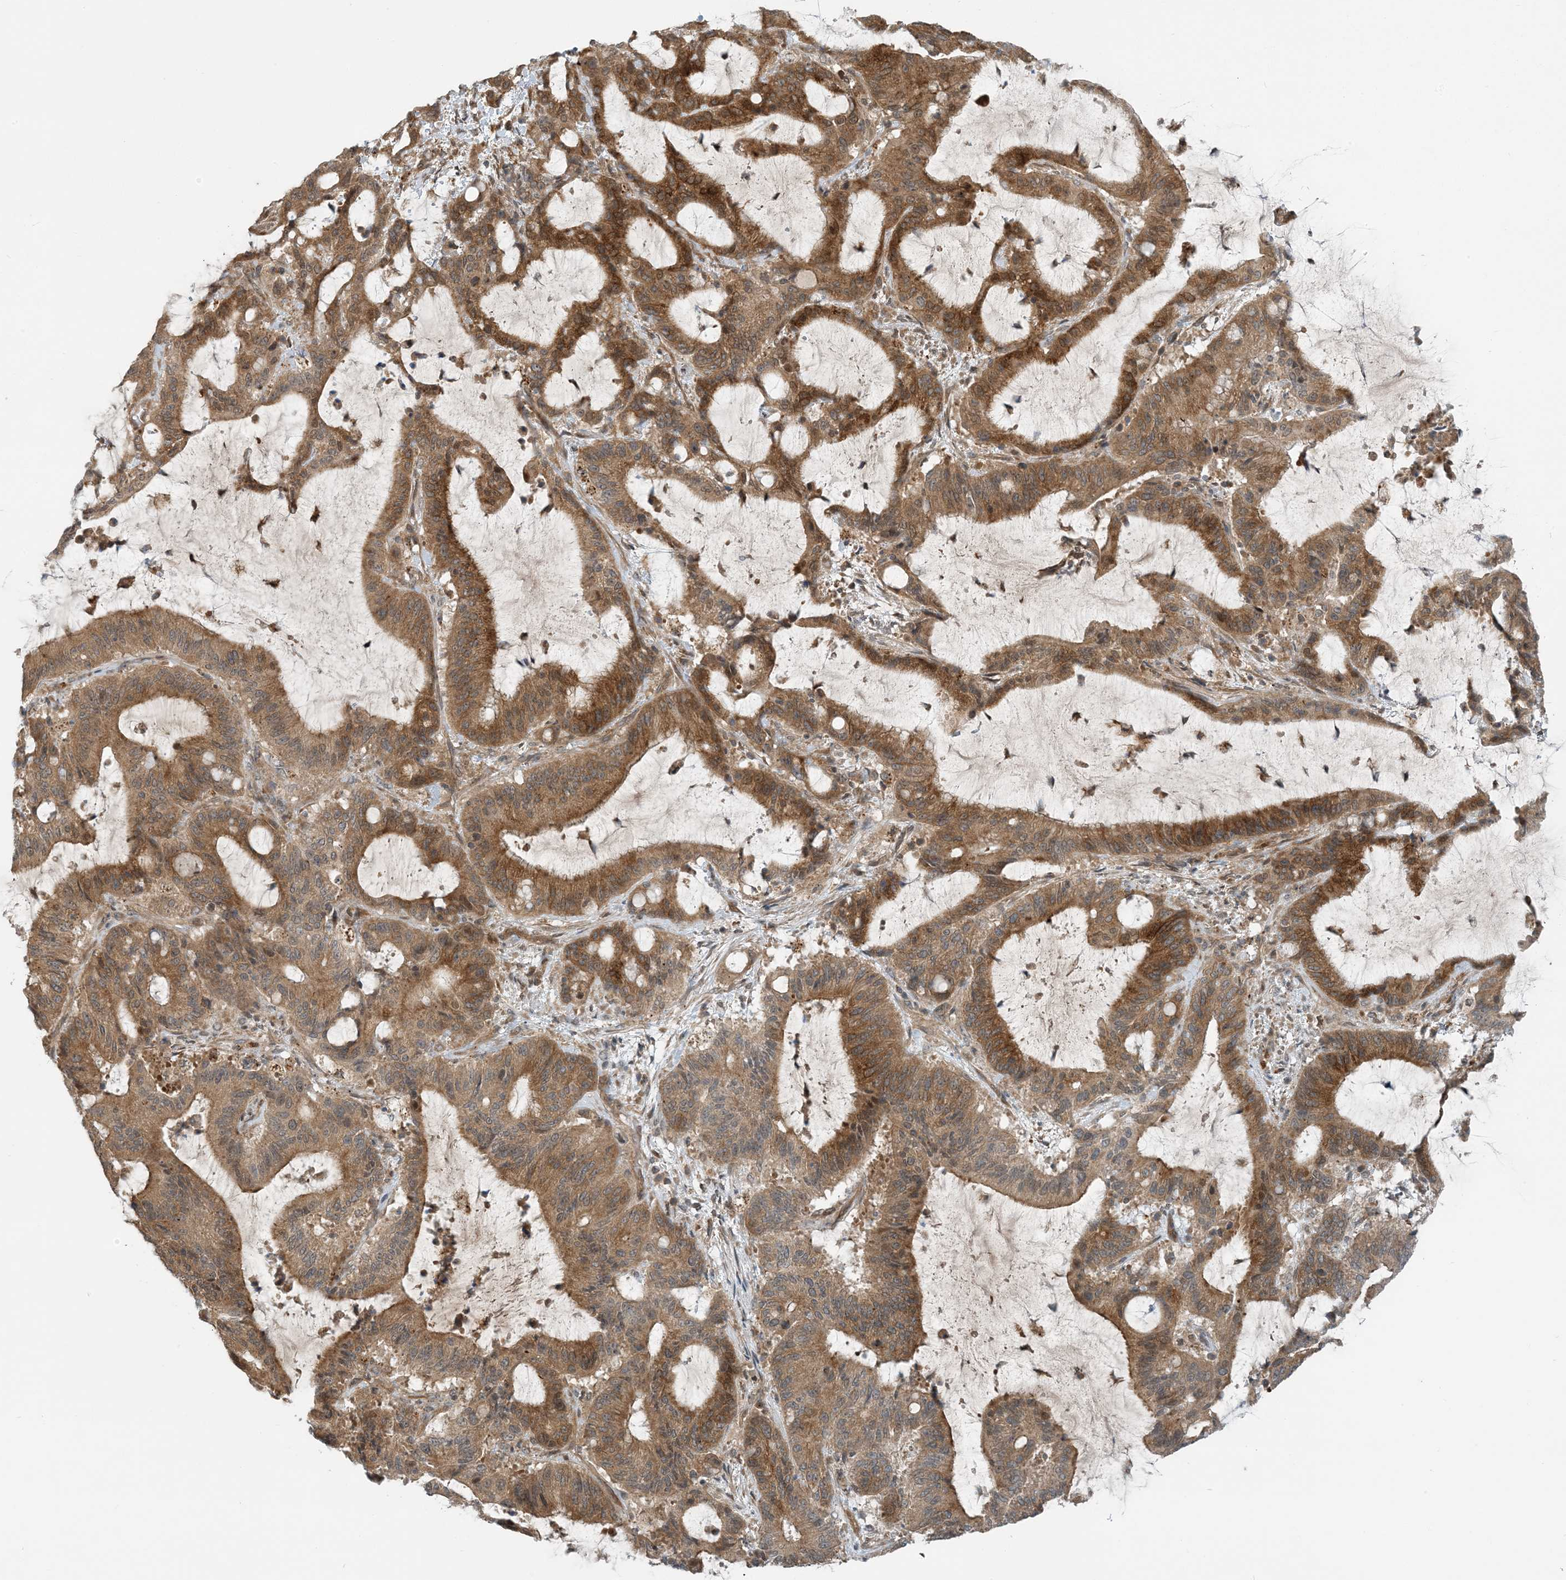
{"staining": {"intensity": "moderate", "quantity": ">75%", "location": "cytoplasmic/membranous"}, "tissue": "liver cancer", "cell_type": "Tumor cells", "image_type": "cancer", "snomed": [{"axis": "morphology", "description": "Normal tissue, NOS"}, {"axis": "morphology", "description": "Cholangiocarcinoma"}, {"axis": "topography", "description": "Liver"}, {"axis": "topography", "description": "Peripheral nerve tissue"}], "caption": "This image displays immunohistochemistry (IHC) staining of human liver cancer, with medium moderate cytoplasmic/membranous expression in approximately >75% of tumor cells.", "gene": "ZBTB3", "patient": {"sex": "female", "age": 73}}